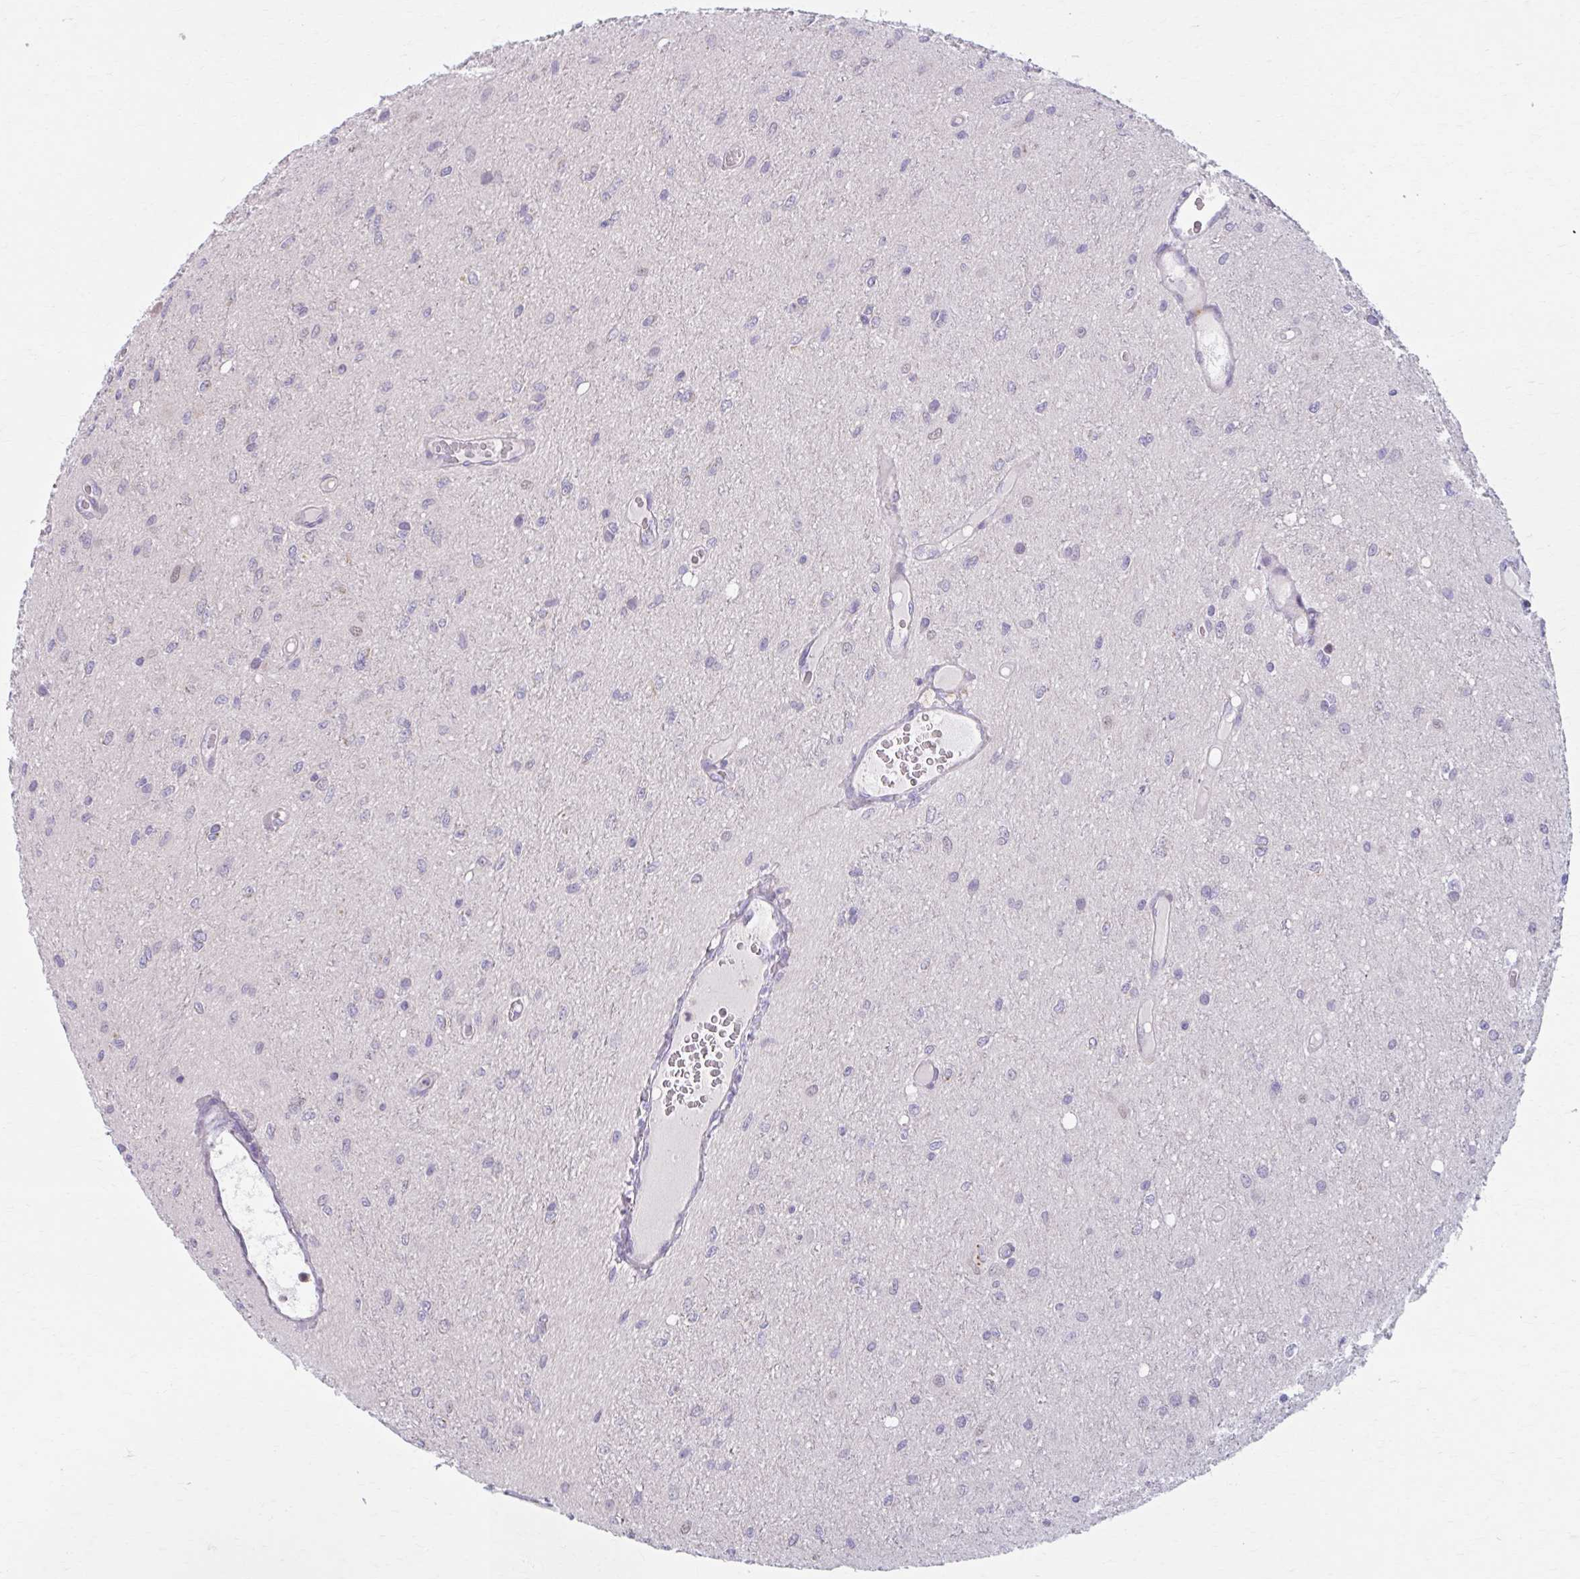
{"staining": {"intensity": "negative", "quantity": "none", "location": "none"}, "tissue": "glioma", "cell_type": "Tumor cells", "image_type": "cancer", "snomed": [{"axis": "morphology", "description": "Glioma, malignant, Low grade"}, {"axis": "topography", "description": "Cerebellum"}], "caption": "This is an immunohistochemistry (IHC) micrograph of human malignant low-grade glioma. There is no expression in tumor cells.", "gene": "CHST3", "patient": {"sex": "female", "age": 5}}